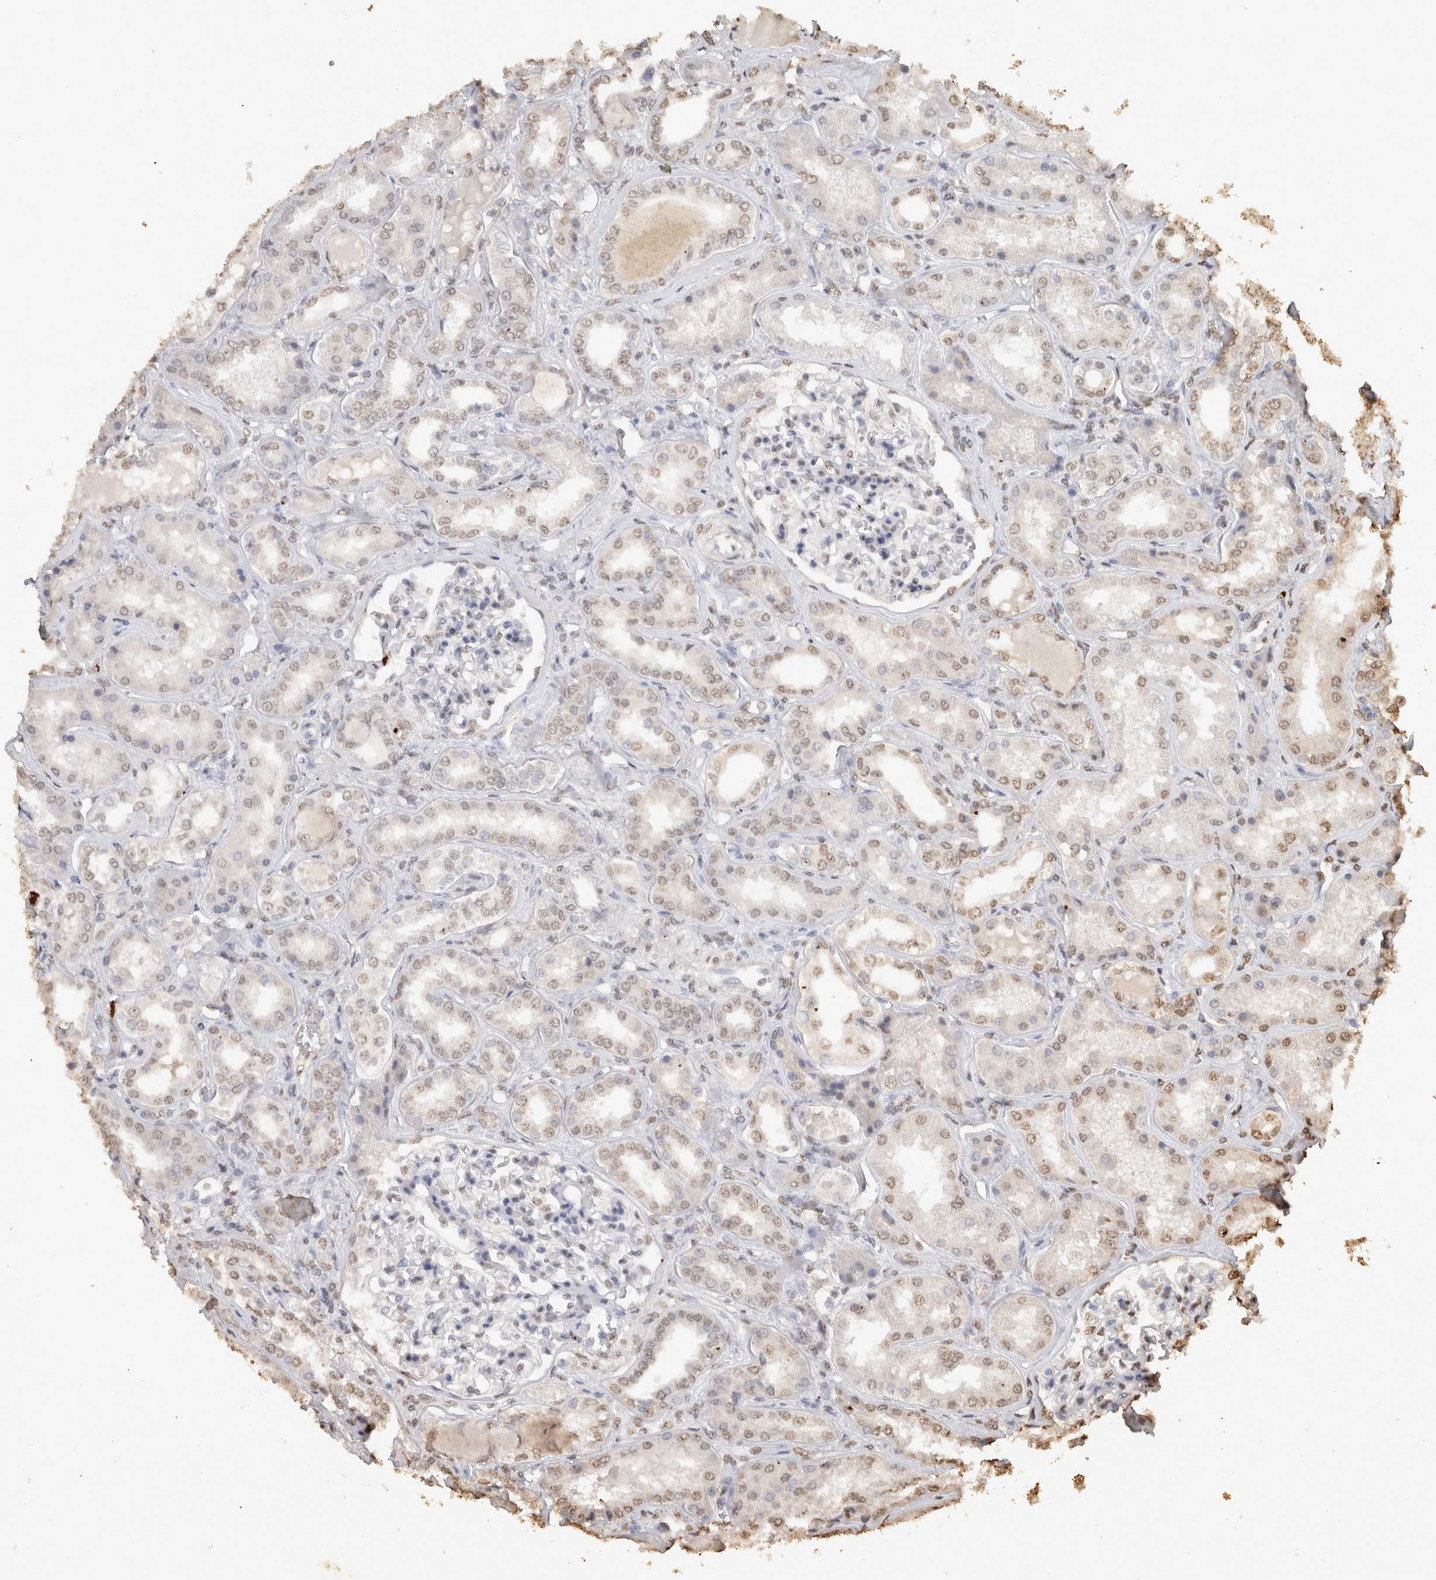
{"staining": {"intensity": "moderate", "quantity": "25%-75%", "location": "nuclear"}, "tissue": "kidney", "cell_type": "Cells in glomeruli", "image_type": "normal", "snomed": [{"axis": "morphology", "description": "Normal tissue, NOS"}, {"axis": "topography", "description": "Kidney"}], "caption": "Immunohistochemical staining of normal human kidney shows moderate nuclear protein positivity in about 25%-75% of cells in glomeruli. Nuclei are stained in blue.", "gene": "HAND2", "patient": {"sex": "female", "age": 56}}